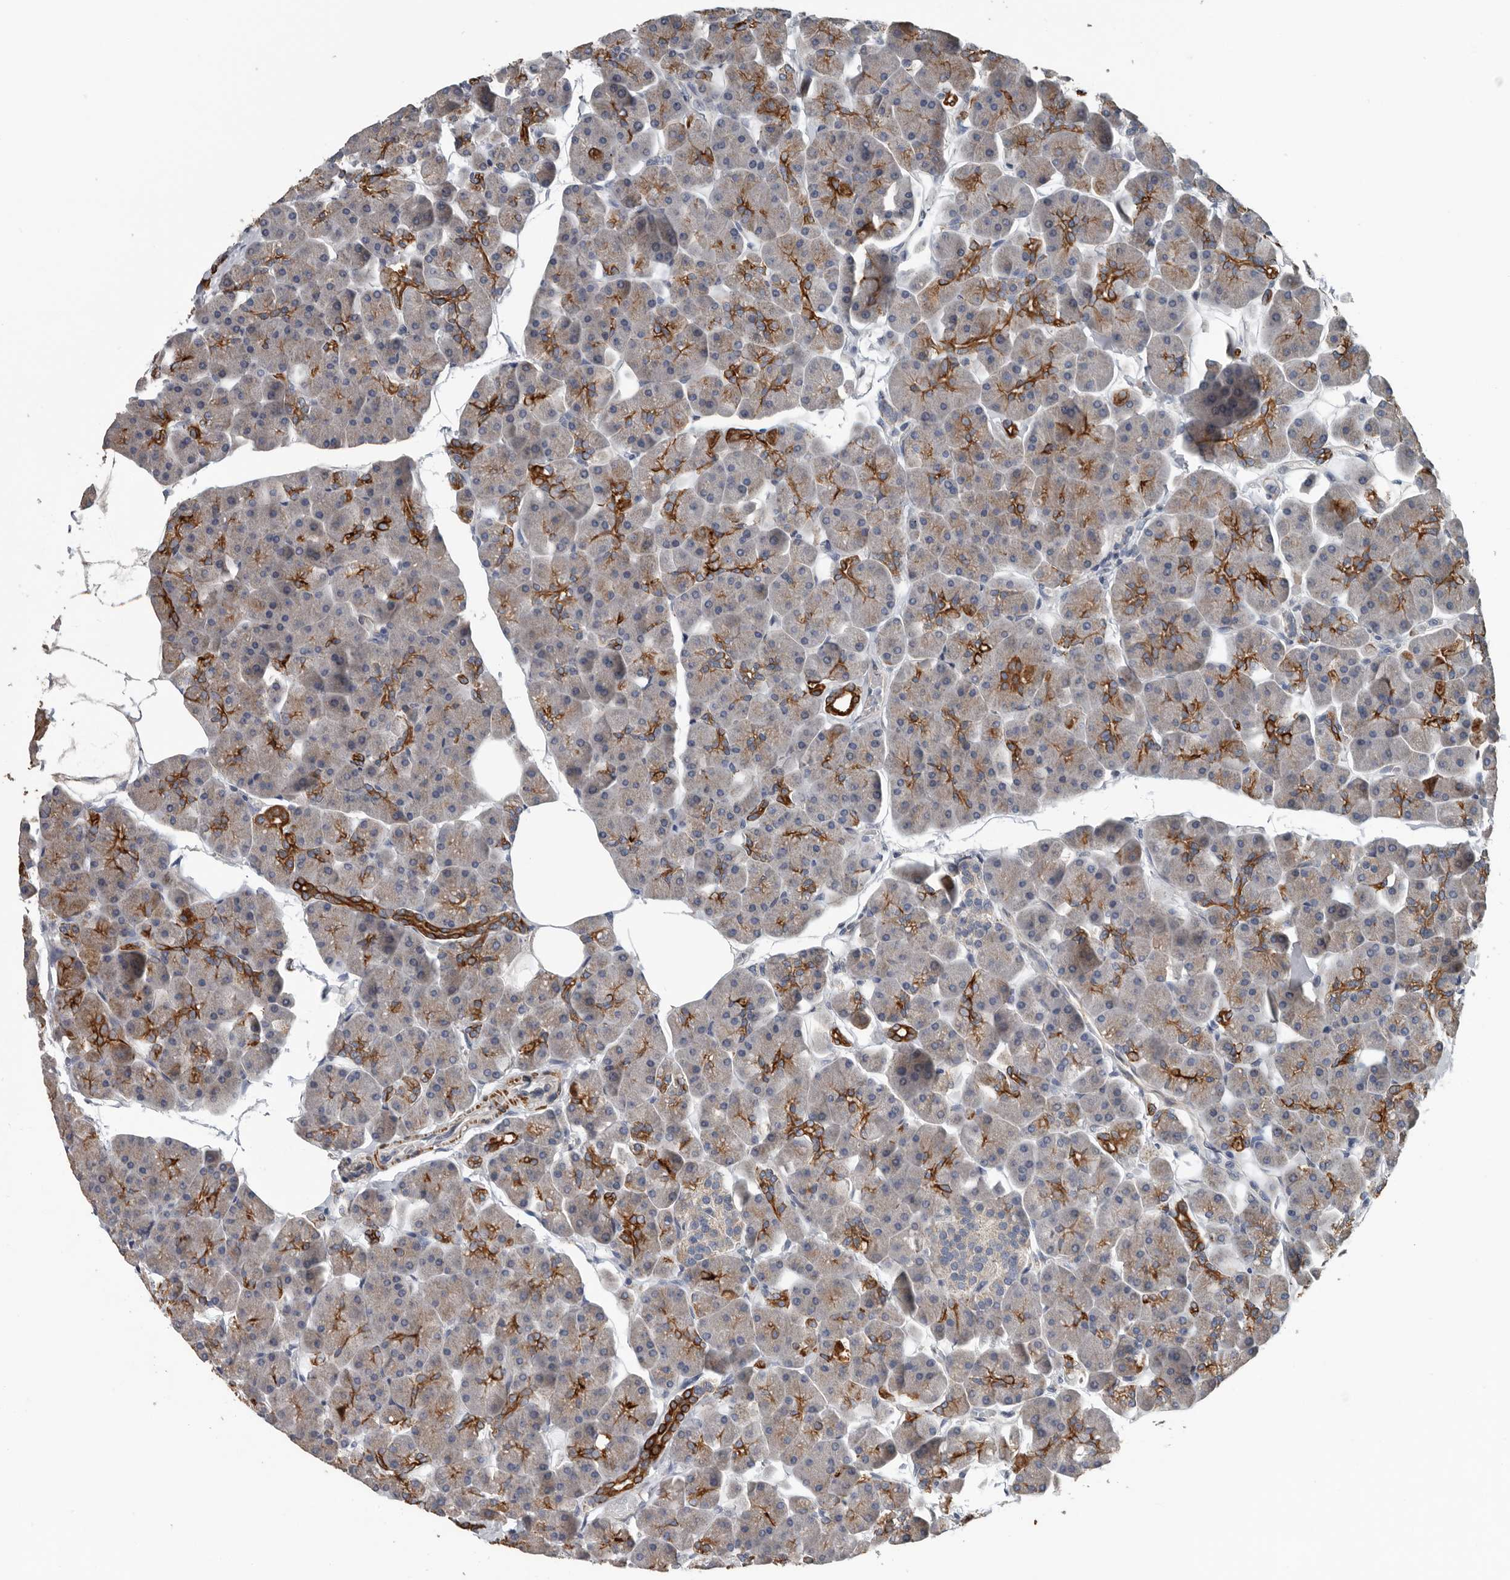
{"staining": {"intensity": "strong", "quantity": "<25%", "location": "cytoplasmic/membranous"}, "tissue": "pancreas", "cell_type": "Exocrine glandular cells", "image_type": "normal", "snomed": [{"axis": "morphology", "description": "Normal tissue, NOS"}, {"axis": "topography", "description": "Pancreas"}], "caption": "Immunohistochemistry (IHC) of benign human pancreas demonstrates medium levels of strong cytoplasmic/membranous staining in about <25% of exocrine glandular cells.", "gene": "DPY19L4", "patient": {"sex": "male", "age": 35}}